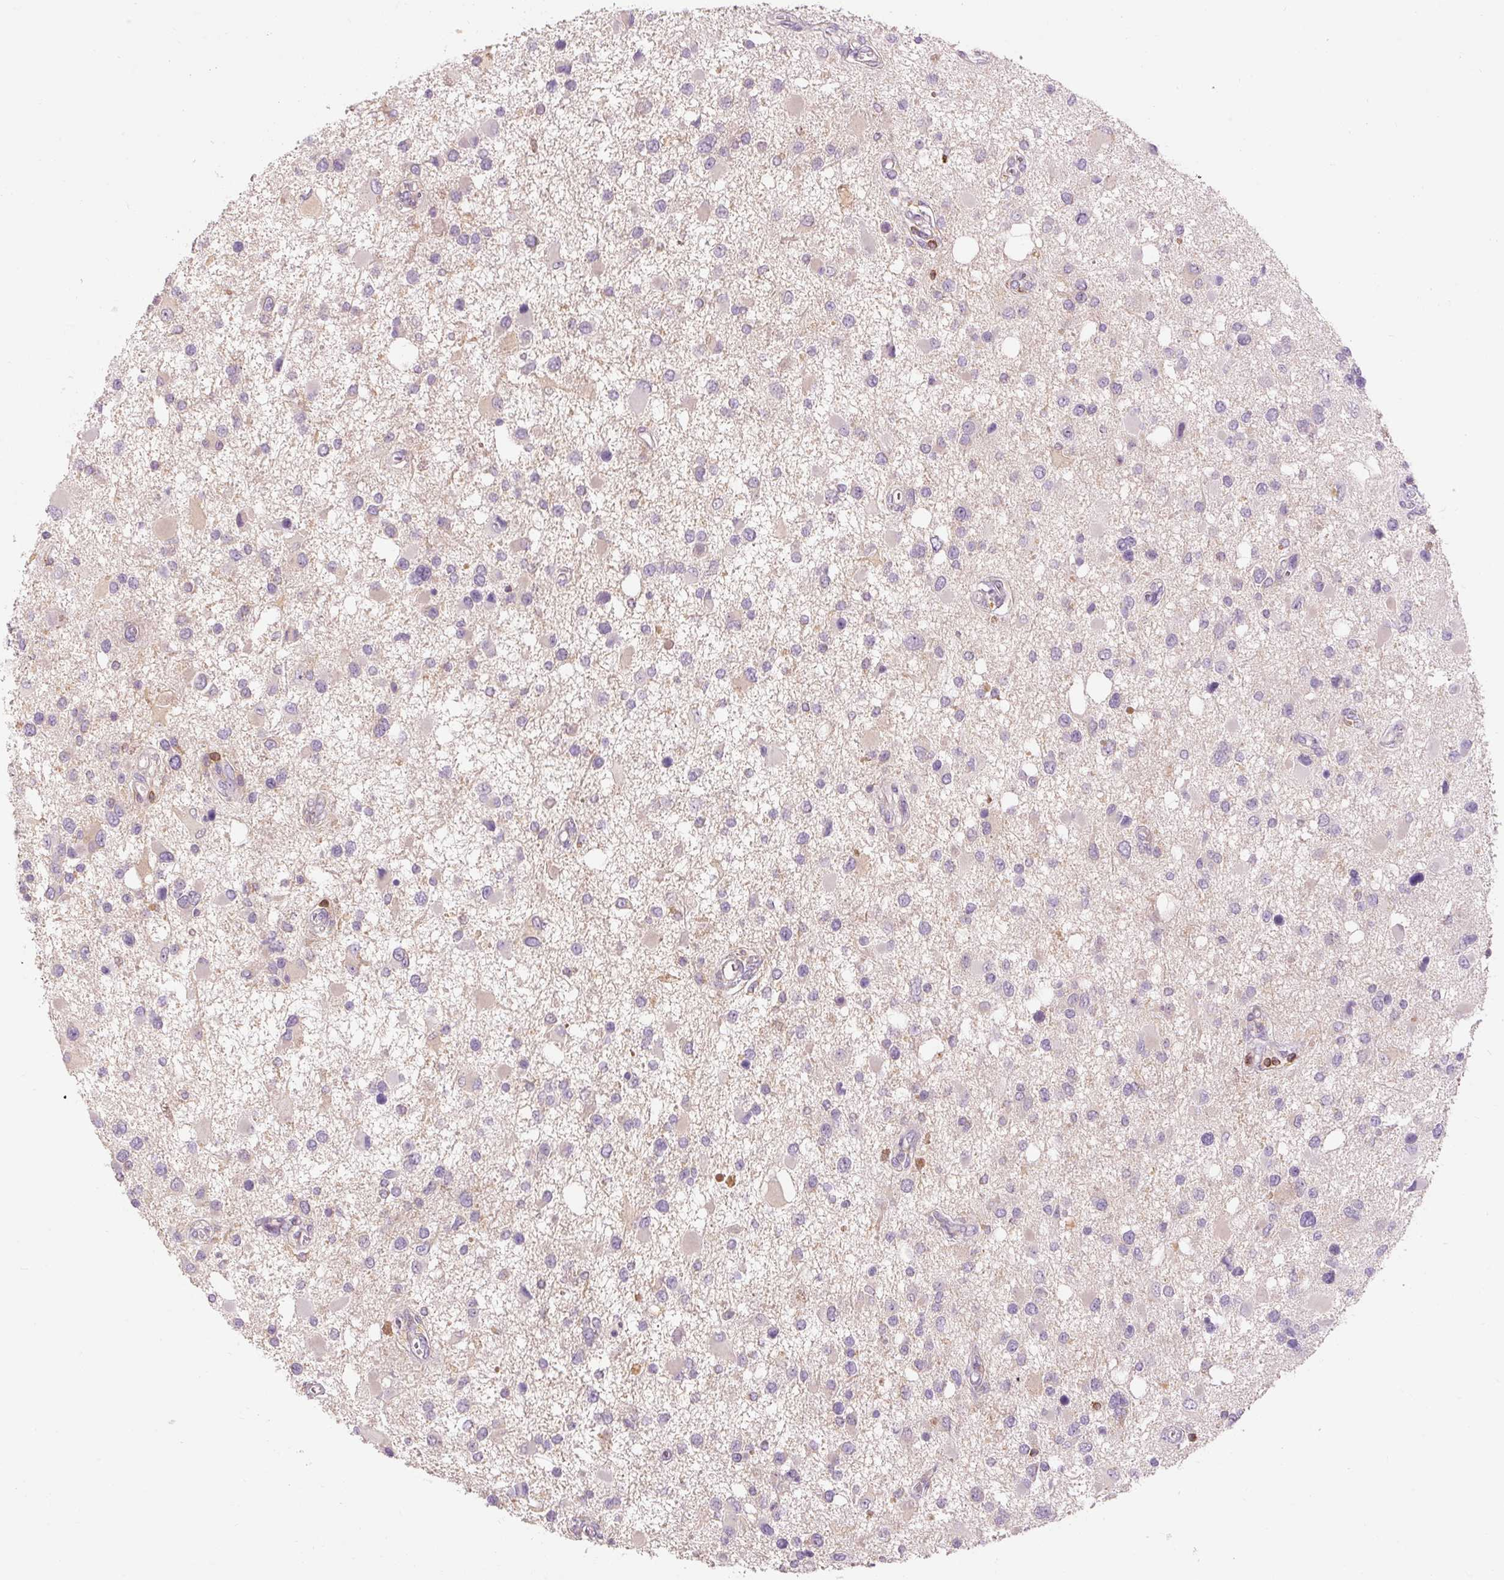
{"staining": {"intensity": "negative", "quantity": "none", "location": "none"}, "tissue": "glioma", "cell_type": "Tumor cells", "image_type": "cancer", "snomed": [{"axis": "morphology", "description": "Glioma, malignant, High grade"}, {"axis": "topography", "description": "Brain"}], "caption": "Histopathology image shows no significant protein expression in tumor cells of glioma. (DAB IHC with hematoxylin counter stain).", "gene": "TIGD2", "patient": {"sex": "male", "age": 53}}